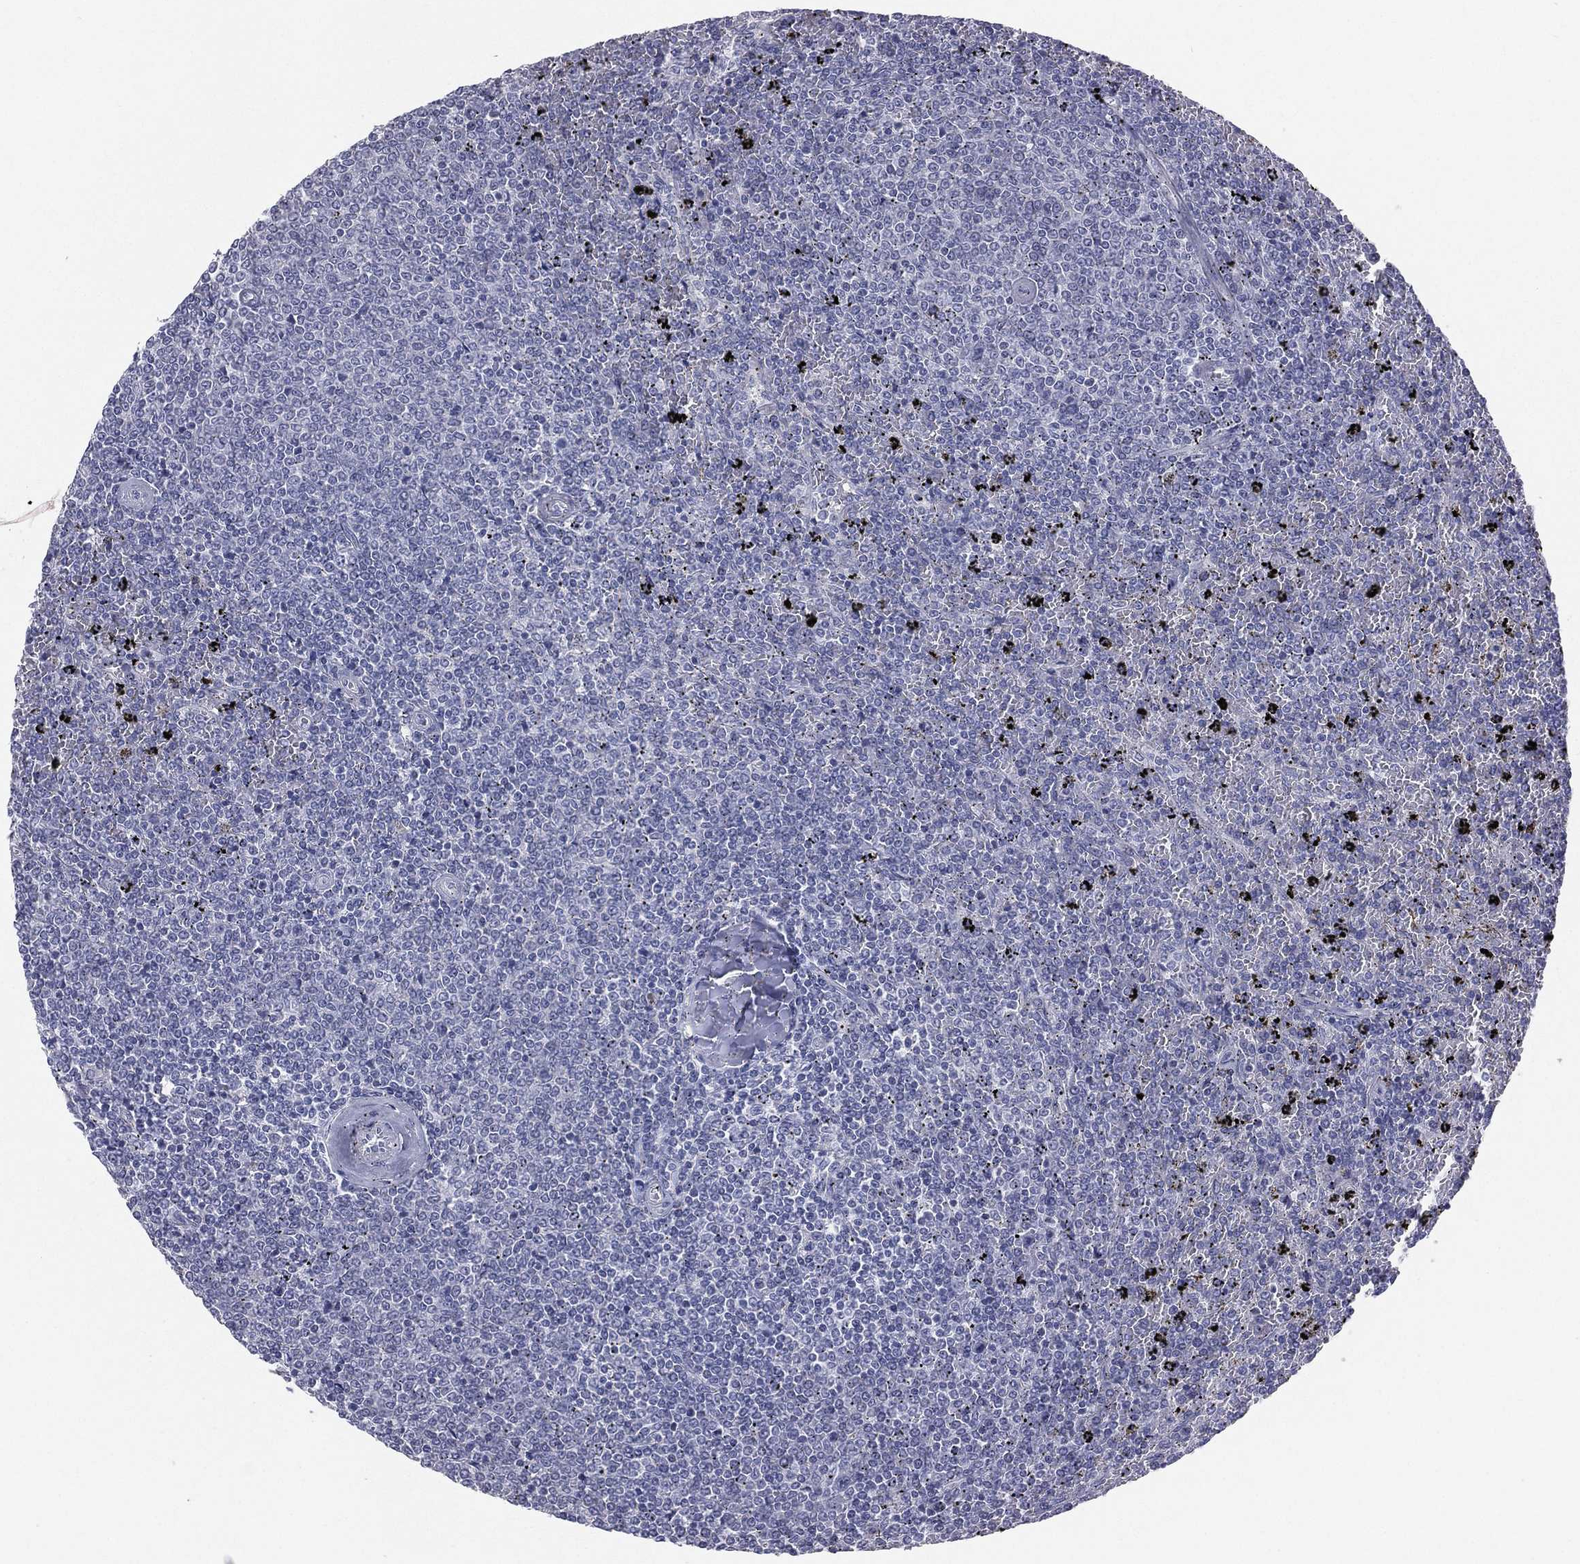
{"staining": {"intensity": "negative", "quantity": "none", "location": "none"}, "tissue": "lymphoma", "cell_type": "Tumor cells", "image_type": "cancer", "snomed": [{"axis": "morphology", "description": "Malignant lymphoma, non-Hodgkin's type, Low grade"}, {"axis": "topography", "description": "Spleen"}], "caption": "Photomicrograph shows no significant protein expression in tumor cells of lymphoma.", "gene": "STK31", "patient": {"sex": "female", "age": 77}}